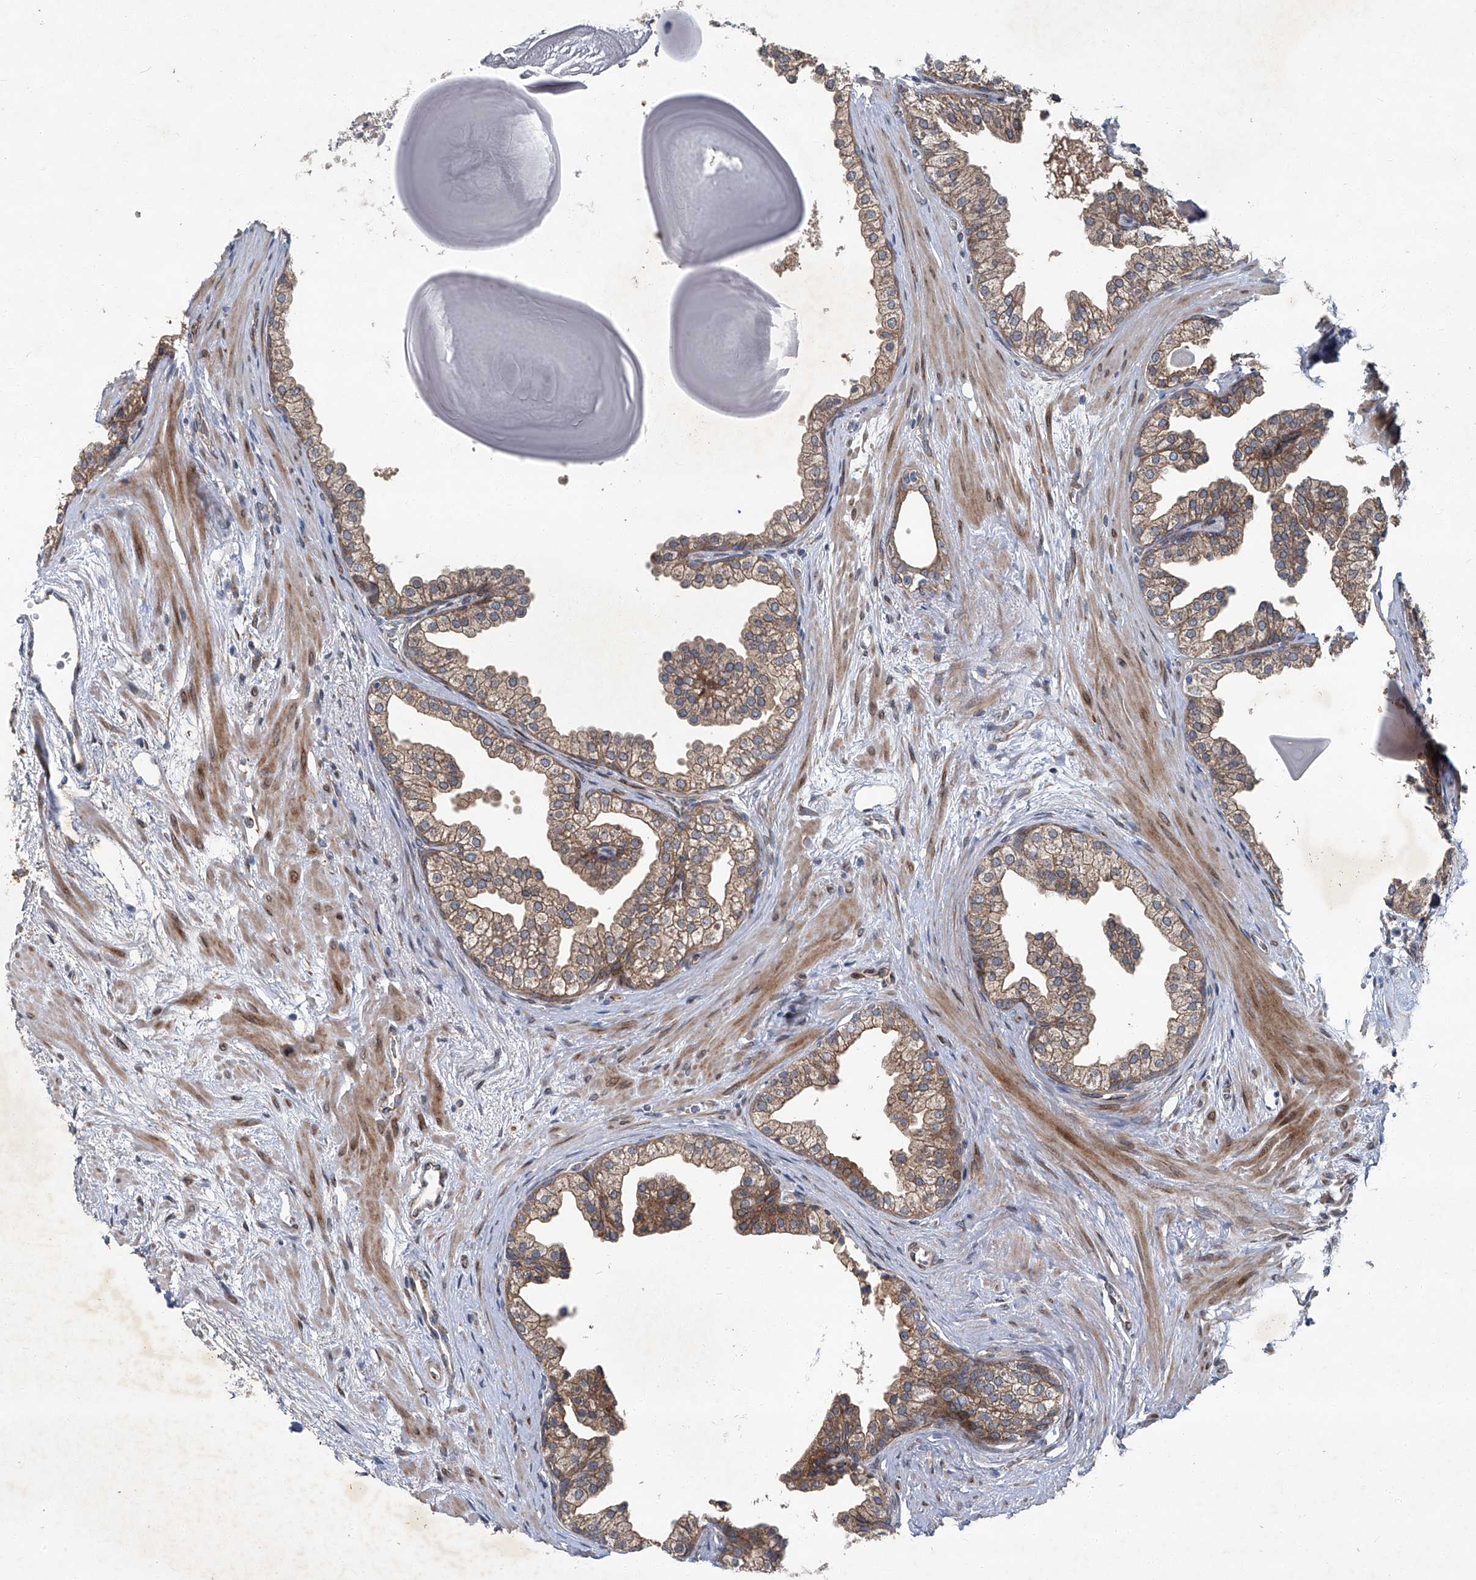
{"staining": {"intensity": "moderate", "quantity": "25%-75%", "location": "cytoplasmic/membranous"}, "tissue": "prostate", "cell_type": "Glandular cells", "image_type": "normal", "snomed": [{"axis": "morphology", "description": "Normal tissue, NOS"}, {"axis": "topography", "description": "Prostate"}], "caption": "Immunohistochemical staining of unremarkable human prostate demonstrates medium levels of moderate cytoplasmic/membranous positivity in about 25%-75% of glandular cells. (DAB IHC with brightfield microscopy, high magnification).", "gene": "GPR132", "patient": {"sex": "male", "age": 48}}